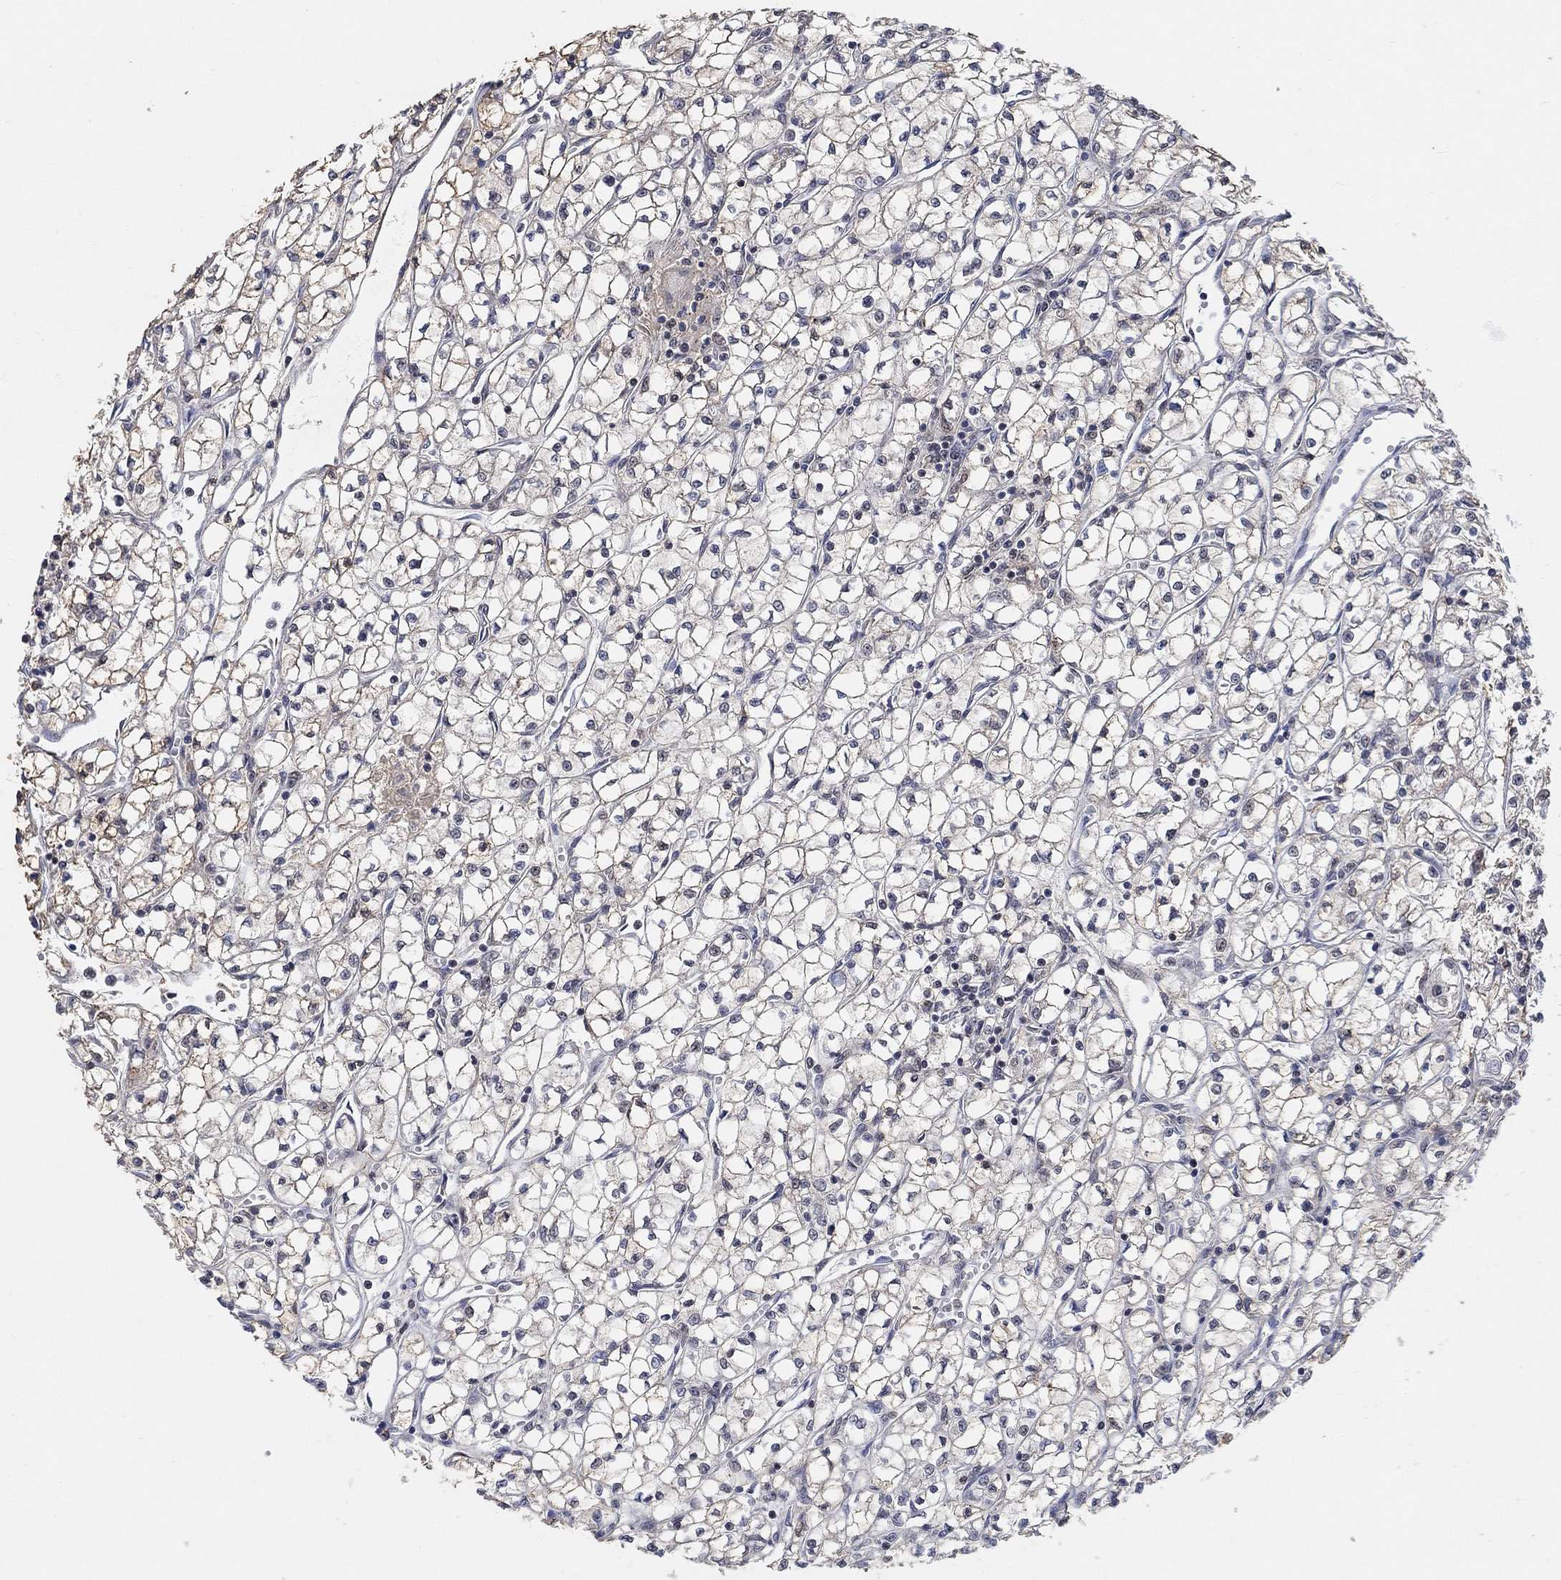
{"staining": {"intensity": "negative", "quantity": "none", "location": "none"}, "tissue": "renal cancer", "cell_type": "Tumor cells", "image_type": "cancer", "snomed": [{"axis": "morphology", "description": "Adenocarcinoma, NOS"}, {"axis": "topography", "description": "Kidney"}], "caption": "A histopathology image of human adenocarcinoma (renal) is negative for staining in tumor cells. (DAB IHC visualized using brightfield microscopy, high magnification).", "gene": "THAP8", "patient": {"sex": "female", "age": 64}}